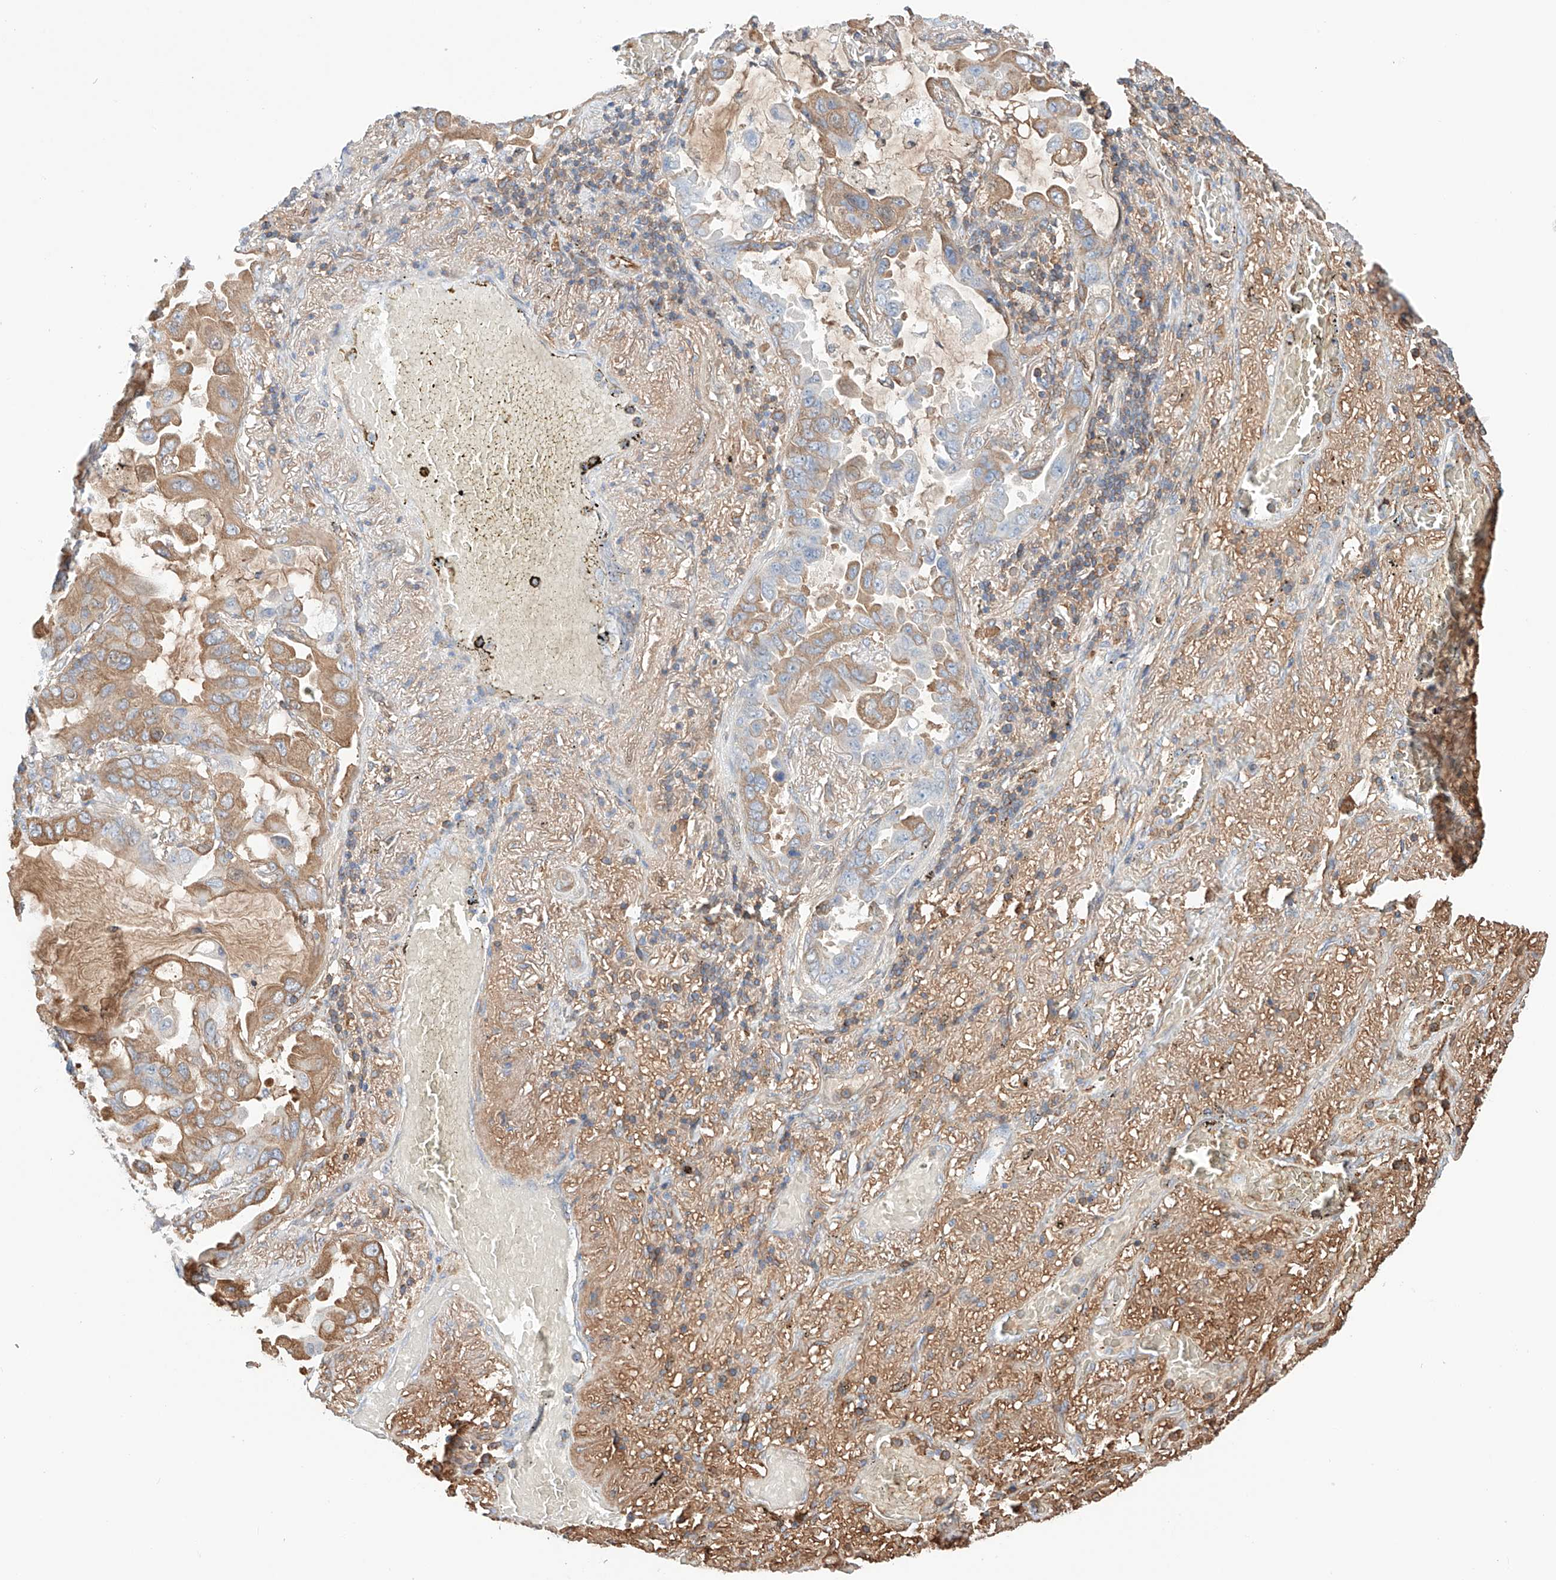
{"staining": {"intensity": "moderate", "quantity": ">75%", "location": "cytoplasmic/membranous"}, "tissue": "lung cancer", "cell_type": "Tumor cells", "image_type": "cancer", "snomed": [{"axis": "morphology", "description": "Adenocarcinoma, NOS"}, {"axis": "topography", "description": "Lung"}], "caption": "Human lung cancer stained with a brown dye reveals moderate cytoplasmic/membranous positive staining in approximately >75% of tumor cells.", "gene": "PGGT1B", "patient": {"sex": "male", "age": 64}}